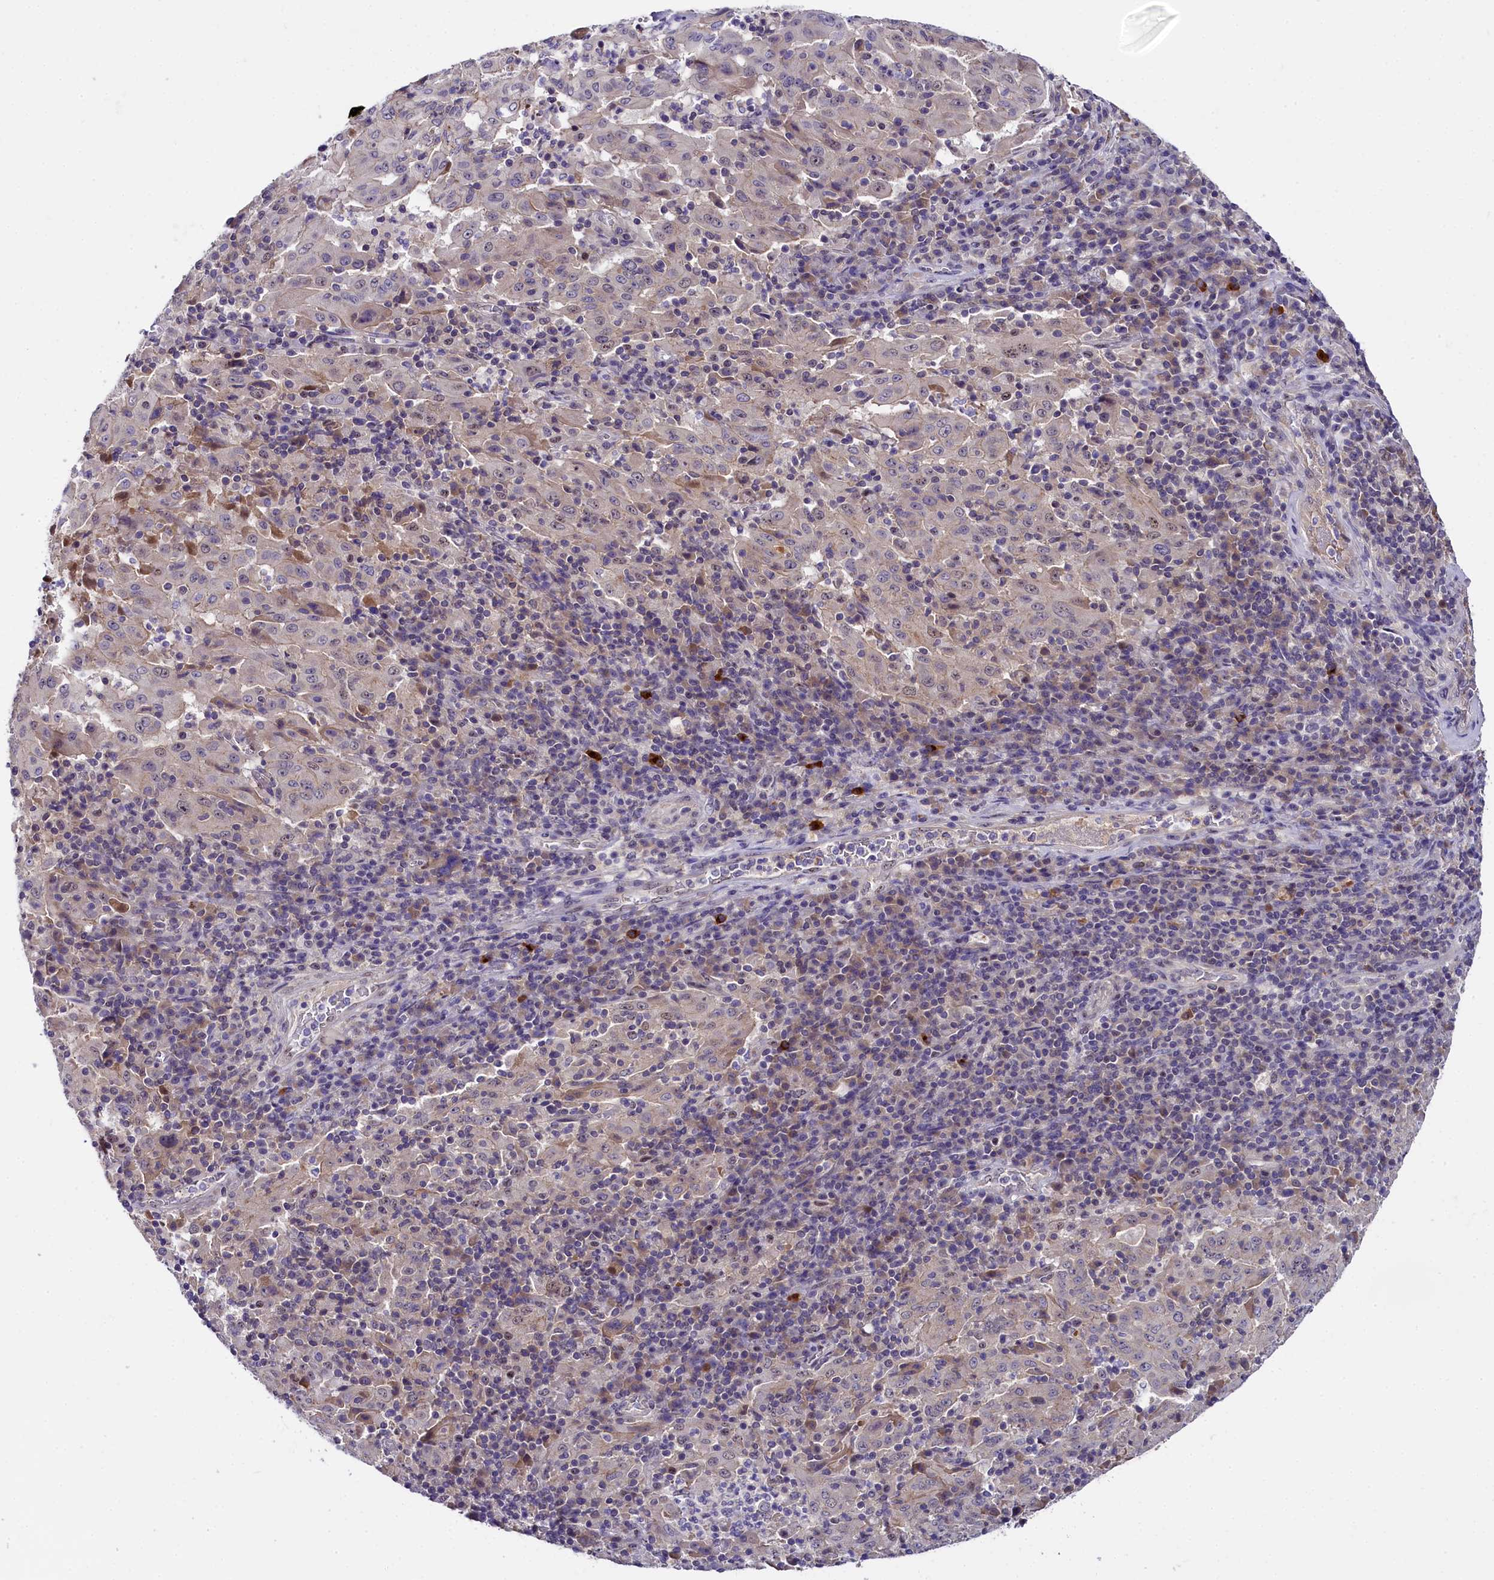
{"staining": {"intensity": "negative", "quantity": "none", "location": "none"}, "tissue": "pancreatic cancer", "cell_type": "Tumor cells", "image_type": "cancer", "snomed": [{"axis": "morphology", "description": "Adenocarcinoma, NOS"}, {"axis": "topography", "description": "Pancreas"}], "caption": "Immunohistochemistry (IHC) photomicrograph of neoplastic tissue: human adenocarcinoma (pancreatic) stained with DAB exhibits no significant protein positivity in tumor cells.", "gene": "ENKD1", "patient": {"sex": "male", "age": 63}}